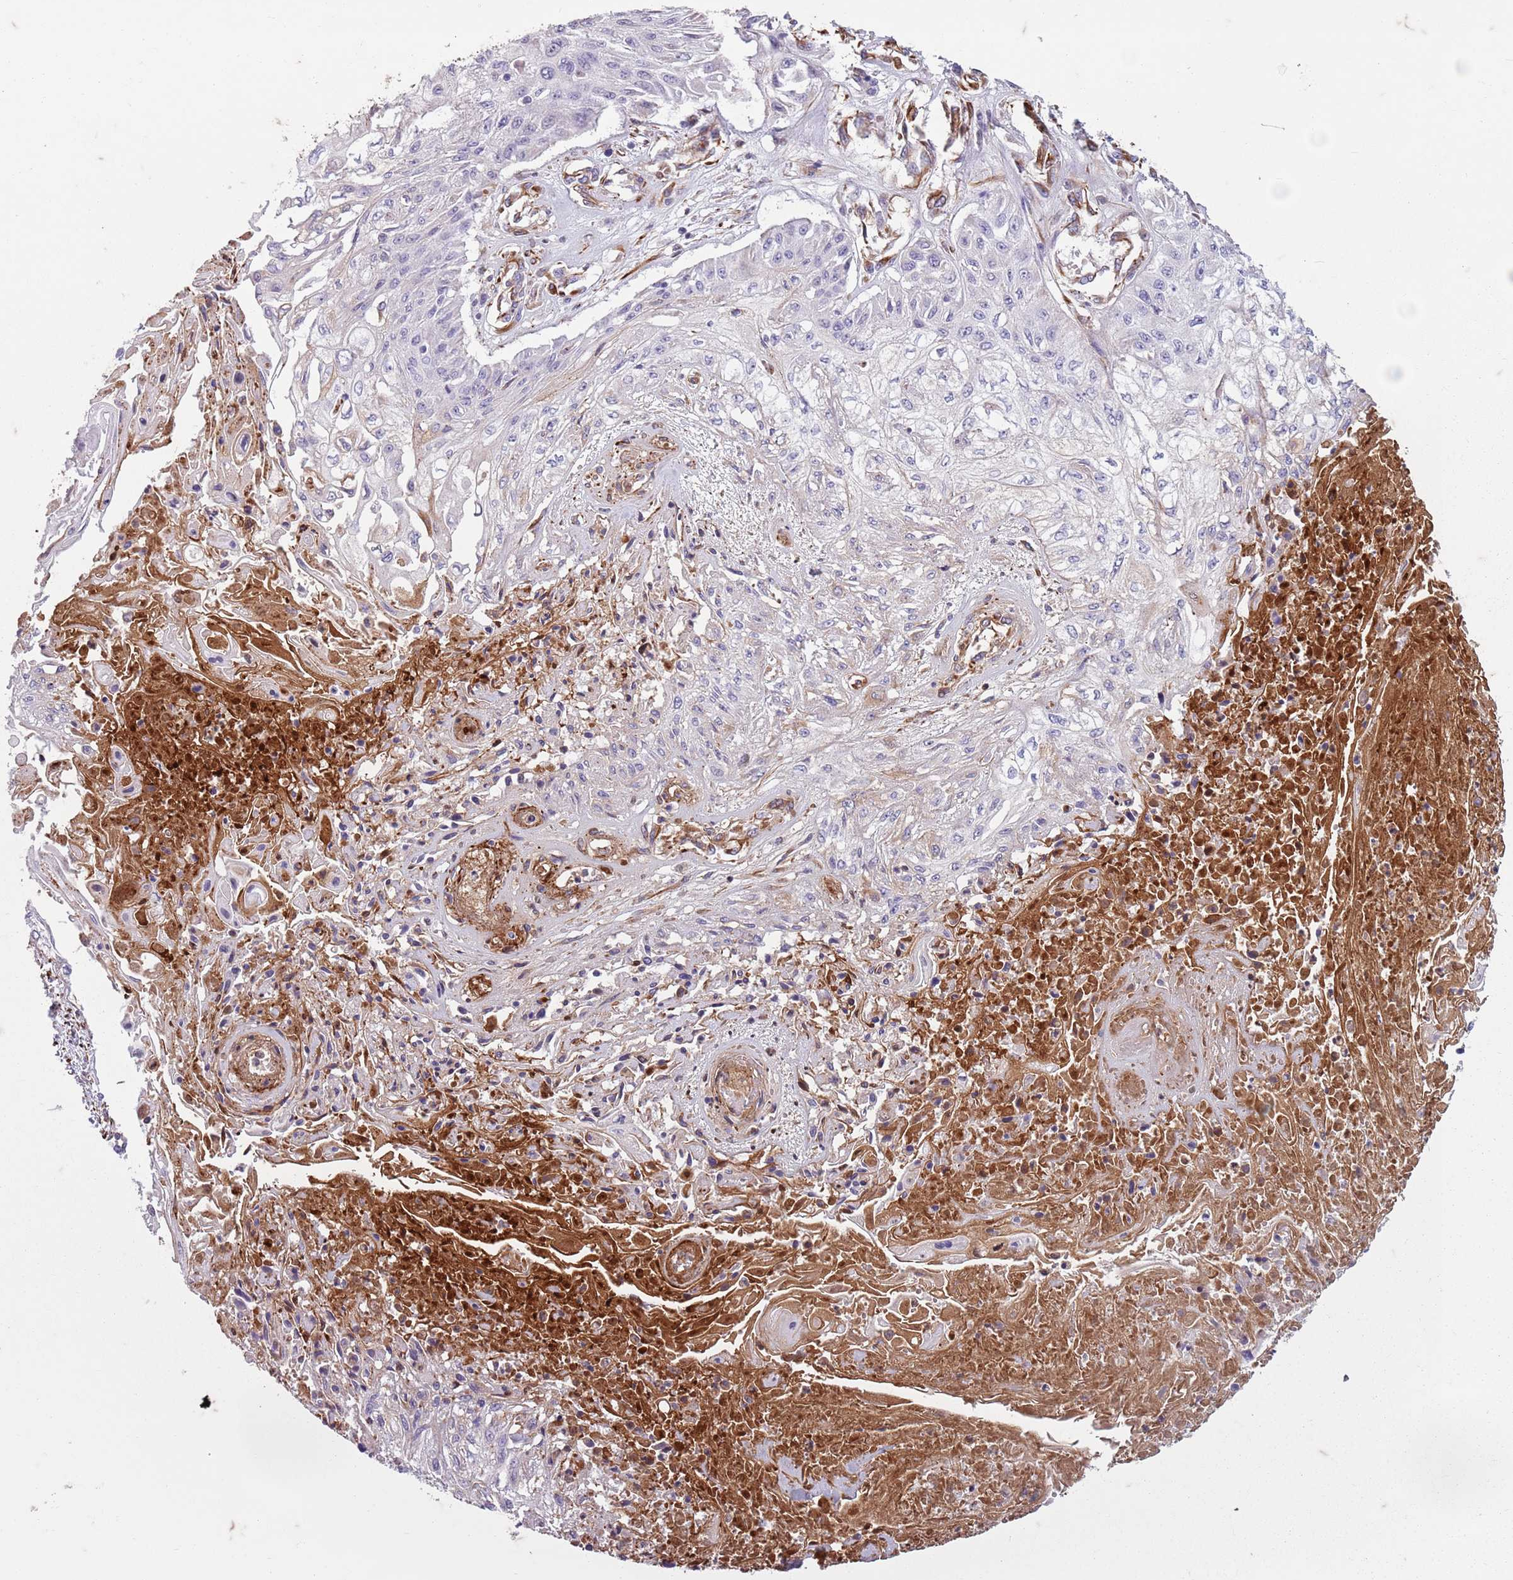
{"staining": {"intensity": "negative", "quantity": "none", "location": "none"}, "tissue": "skin cancer", "cell_type": "Tumor cells", "image_type": "cancer", "snomed": [{"axis": "morphology", "description": "Squamous cell carcinoma, NOS"}, {"axis": "morphology", "description": "Squamous cell carcinoma, metastatic, NOS"}, {"axis": "topography", "description": "Skin"}, {"axis": "topography", "description": "Lymph node"}], "caption": "DAB (3,3'-diaminobenzidine) immunohistochemical staining of skin cancer (metastatic squamous cell carcinoma) demonstrates no significant expression in tumor cells.", "gene": "TAS2R38", "patient": {"sex": "male", "age": 75}}